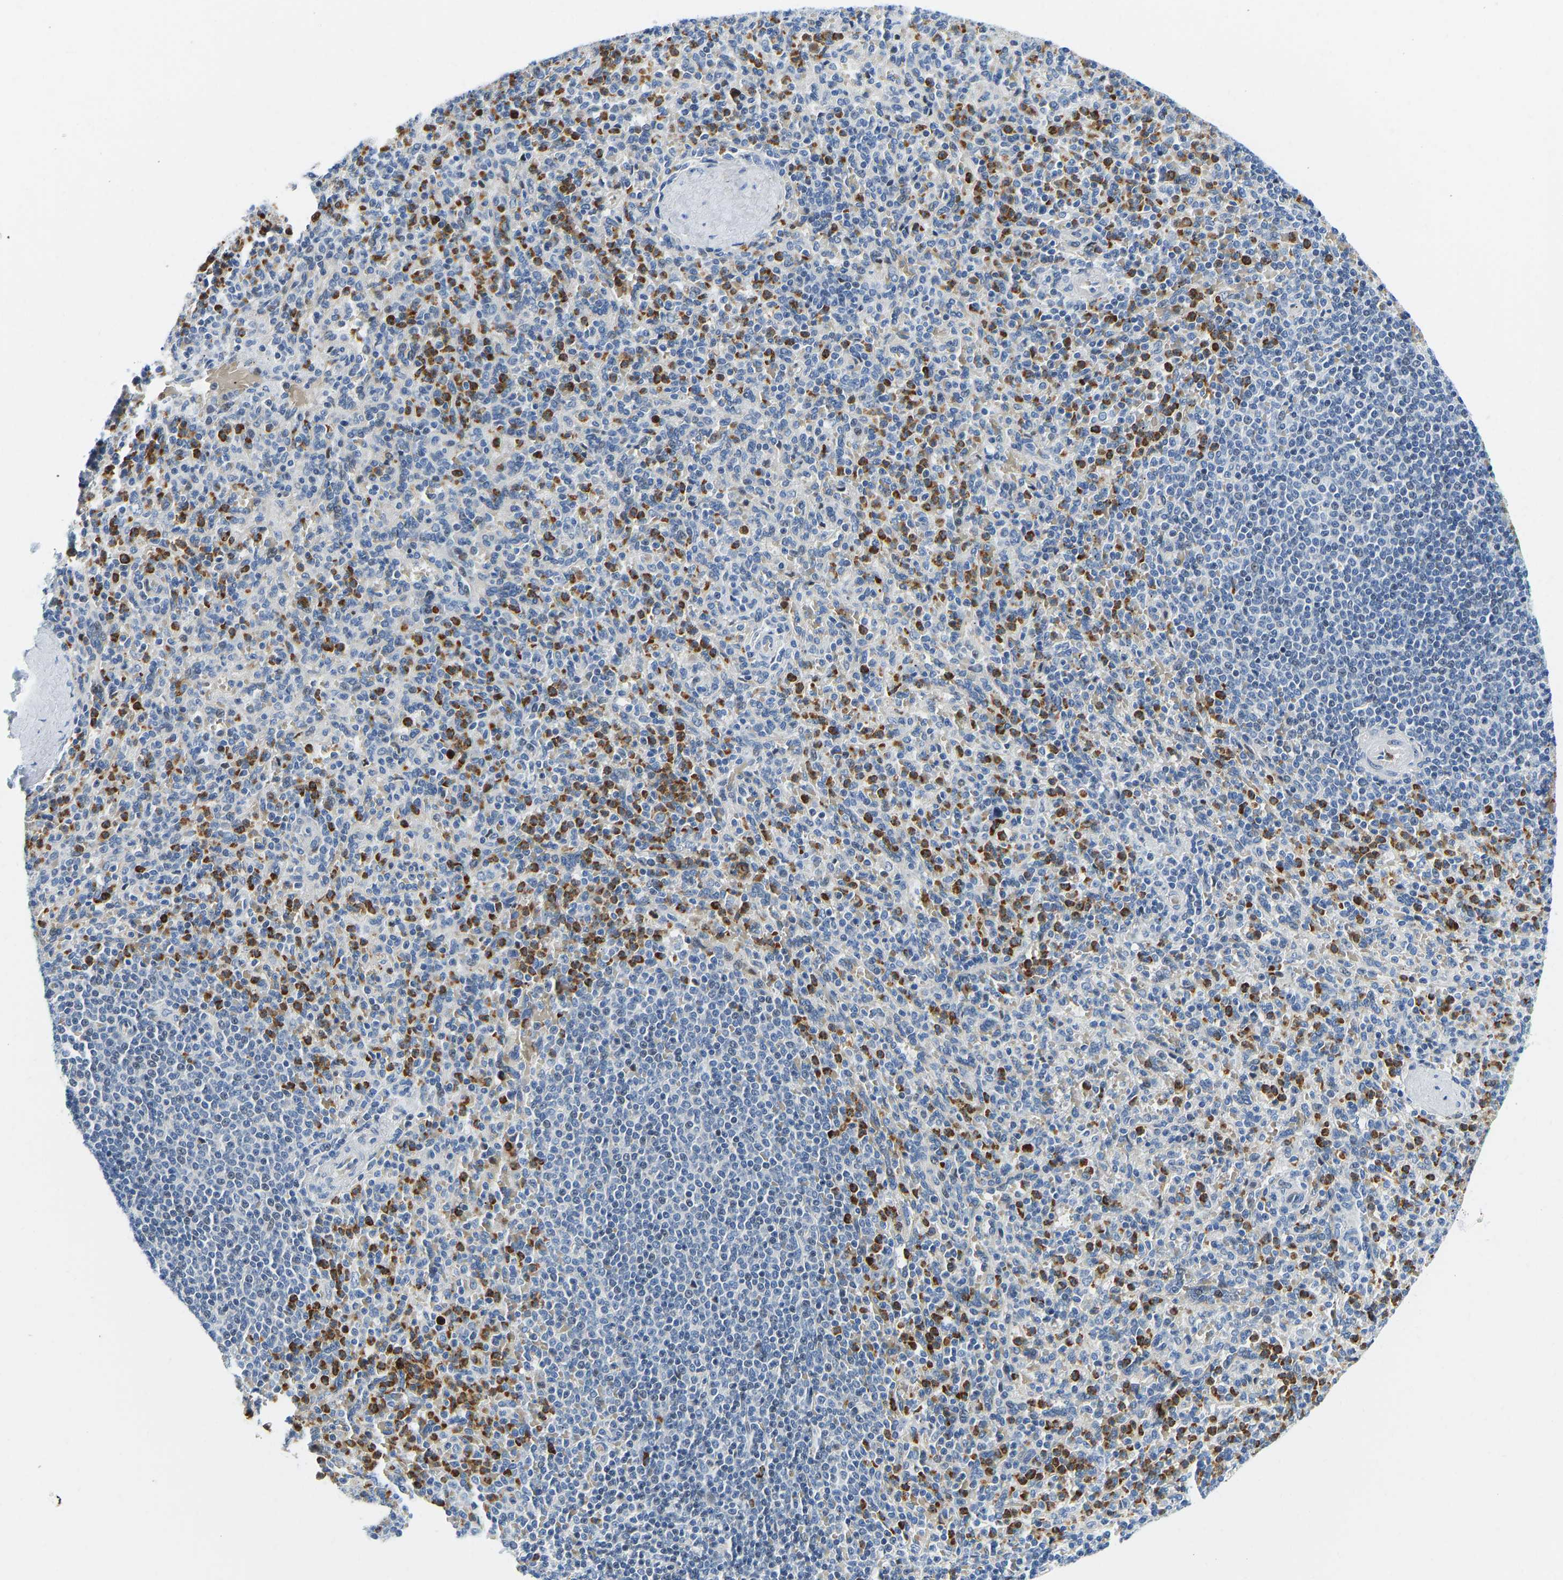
{"staining": {"intensity": "moderate", "quantity": ">75%", "location": "cytoplasmic/membranous"}, "tissue": "spleen", "cell_type": "Cells in red pulp", "image_type": "normal", "snomed": [{"axis": "morphology", "description": "Normal tissue, NOS"}, {"axis": "topography", "description": "Spleen"}], "caption": "An image showing moderate cytoplasmic/membranous staining in approximately >75% of cells in red pulp in benign spleen, as visualized by brown immunohistochemical staining.", "gene": "HDAC5", "patient": {"sex": "male", "age": 36}}